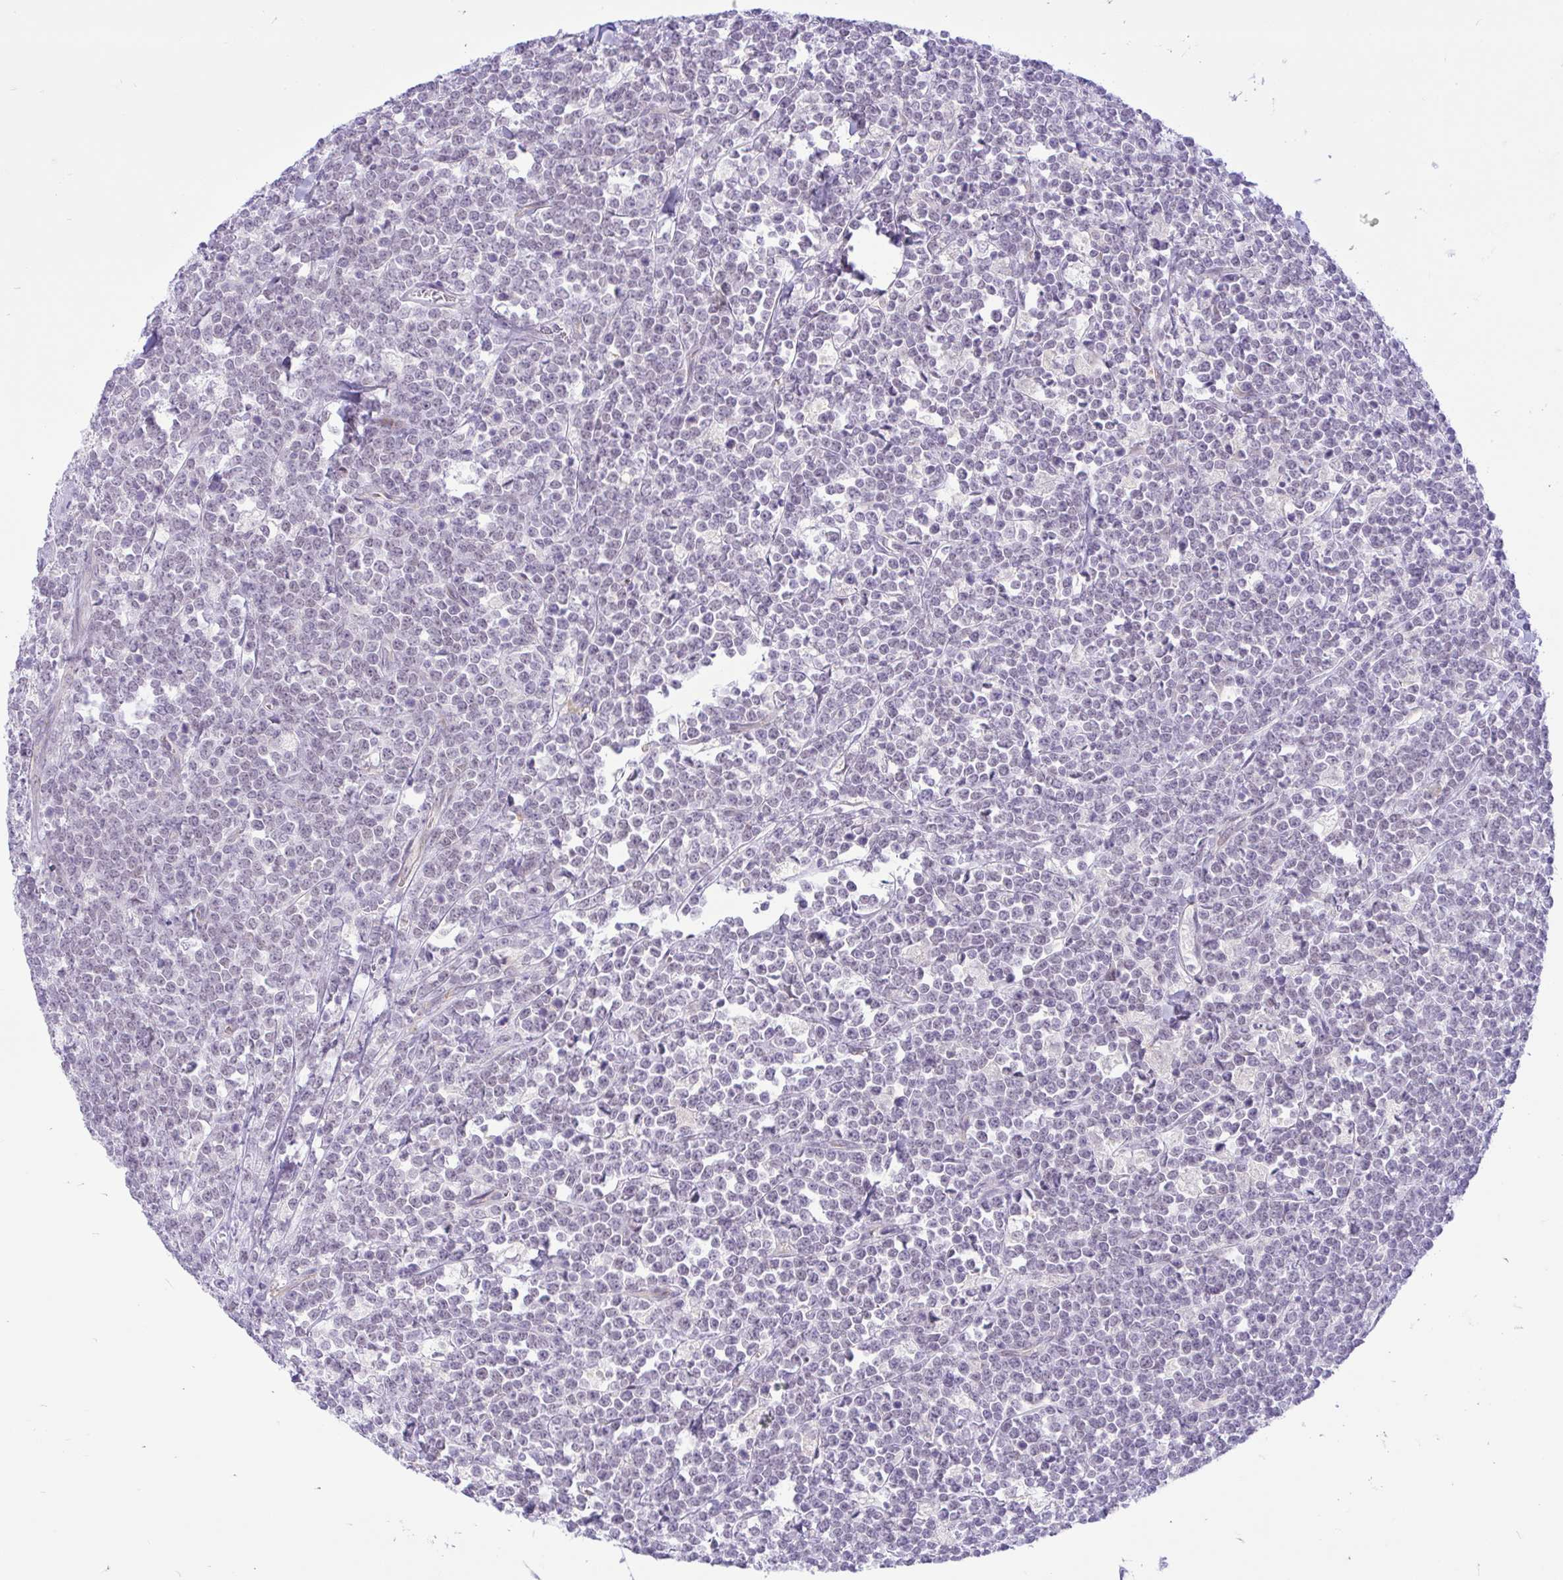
{"staining": {"intensity": "negative", "quantity": "none", "location": "none"}, "tissue": "lymphoma", "cell_type": "Tumor cells", "image_type": "cancer", "snomed": [{"axis": "morphology", "description": "Malignant lymphoma, non-Hodgkin's type, High grade"}, {"axis": "topography", "description": "Small intestine"}, {"axis": "topography", "description": "Colon"}], "caption": "An image of human lymphoma is negative for staining in tumor cells.", "gene": "ZNF101", "patient": {"sex": "male", "age": 8}}